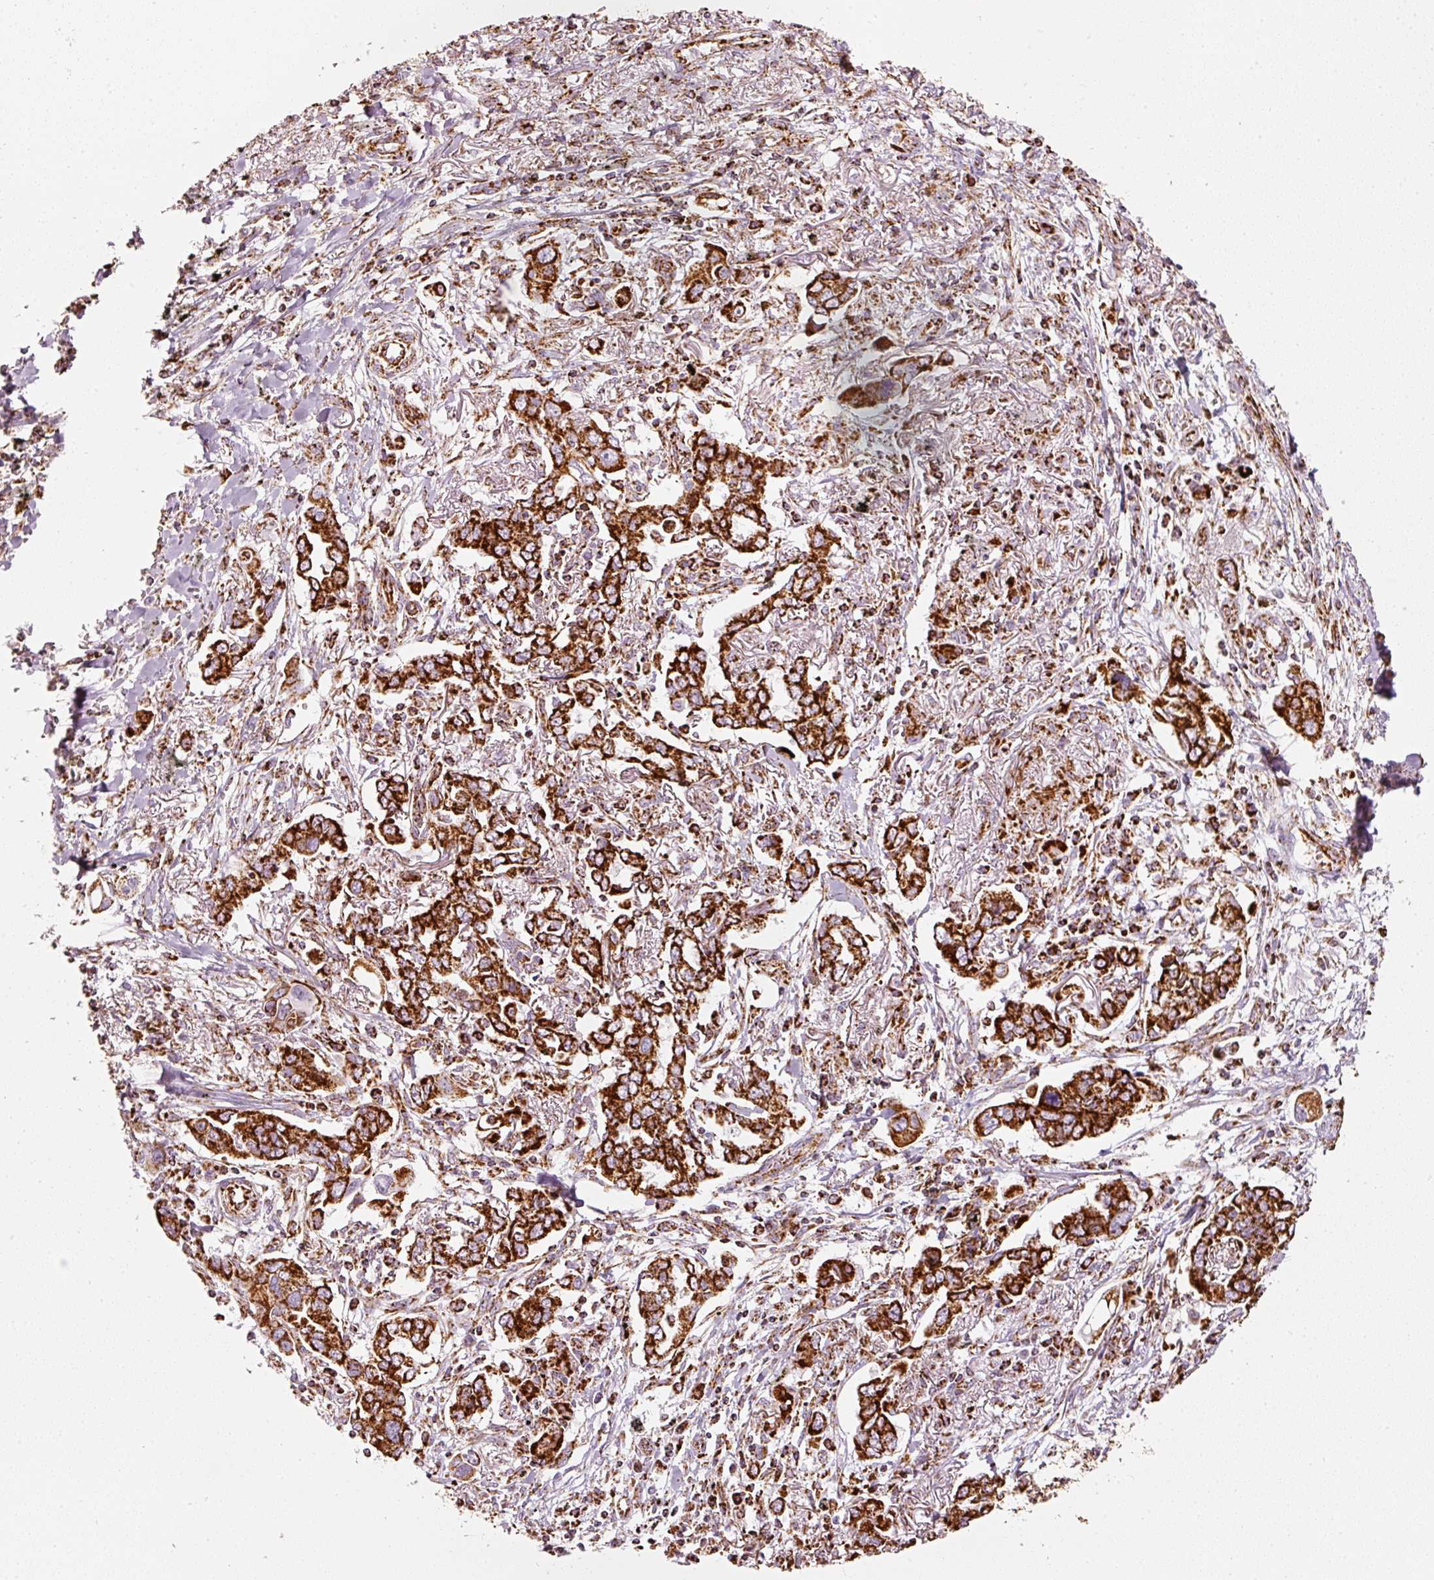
{"staining": {"intensity": "strong", "quantity": ">75%", "location": "cytoplasmic/membranous"}, "tissue": "lung cancer", "cell_type": "Tumor cells", "image_type": "cancer", "snomed": [{"axis": "morphology", "description": "Adenocarcinoma, NOS"}, {"axis": "topography", "description": "Lung"}], "caption": "Immunohistochemistry histopathology image of lung cancer stained for a protein (brown), which displays high levels of strong cytoplasmic/membranous positivity in about >75% of tumor cells.", "gene": "MT-CO2", "patient": {"sex": "male", "age": 76}}